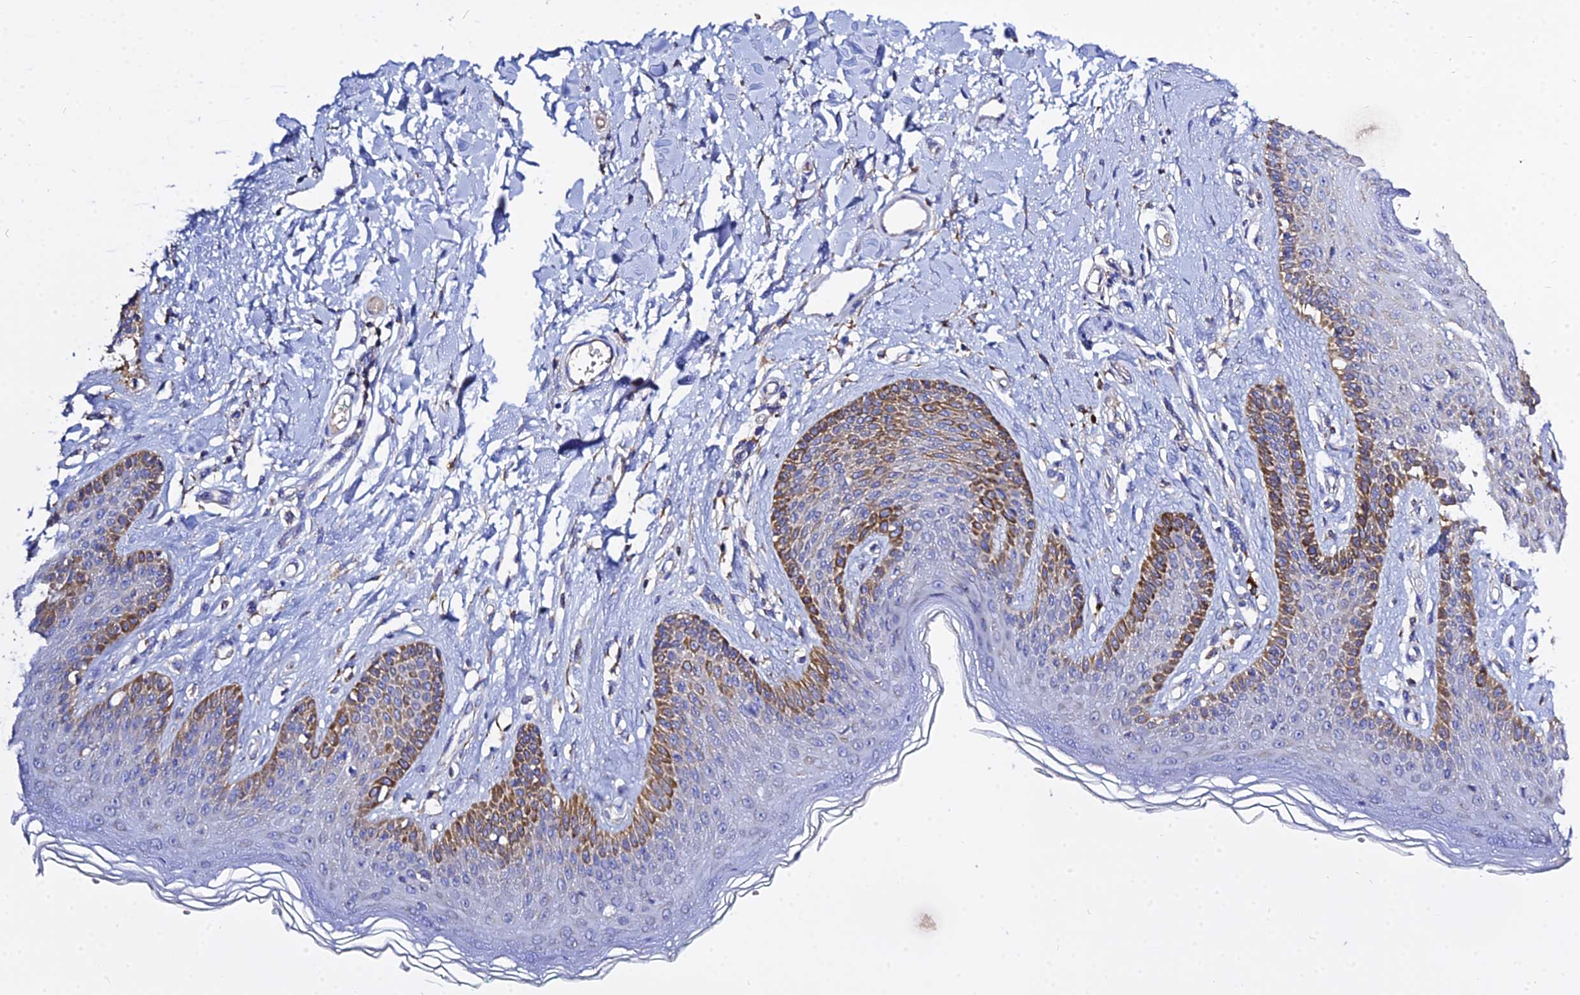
{"staining": {"intensity": "moderate", "quantity": "<25%", "location": "cytoplasmic/membranous"}, "tissue": "skin", "cell_type": "Epidermal cells", "image_type": "normal", "snomed": [{"axis": "morphology", "description": "Normal tissue, NOS"}, {"axis": "morphology", "description": "Squamous cell carcinoma, NOS"}, {"axis": "topography", "description": "Vulva"}], "caption": "An immunohistochemistry micrograph of normal tissue is shown. Protein staining in brown labels moderate cytoplasmic/membranous positivity in skin within epidermal cells. Using DAB (brown) and hematoxylin (blue) stains, captured at high magnification using brightfield microscopy.", "gene": "TYW5", "patient": {"sex": "female", "age": 85}}